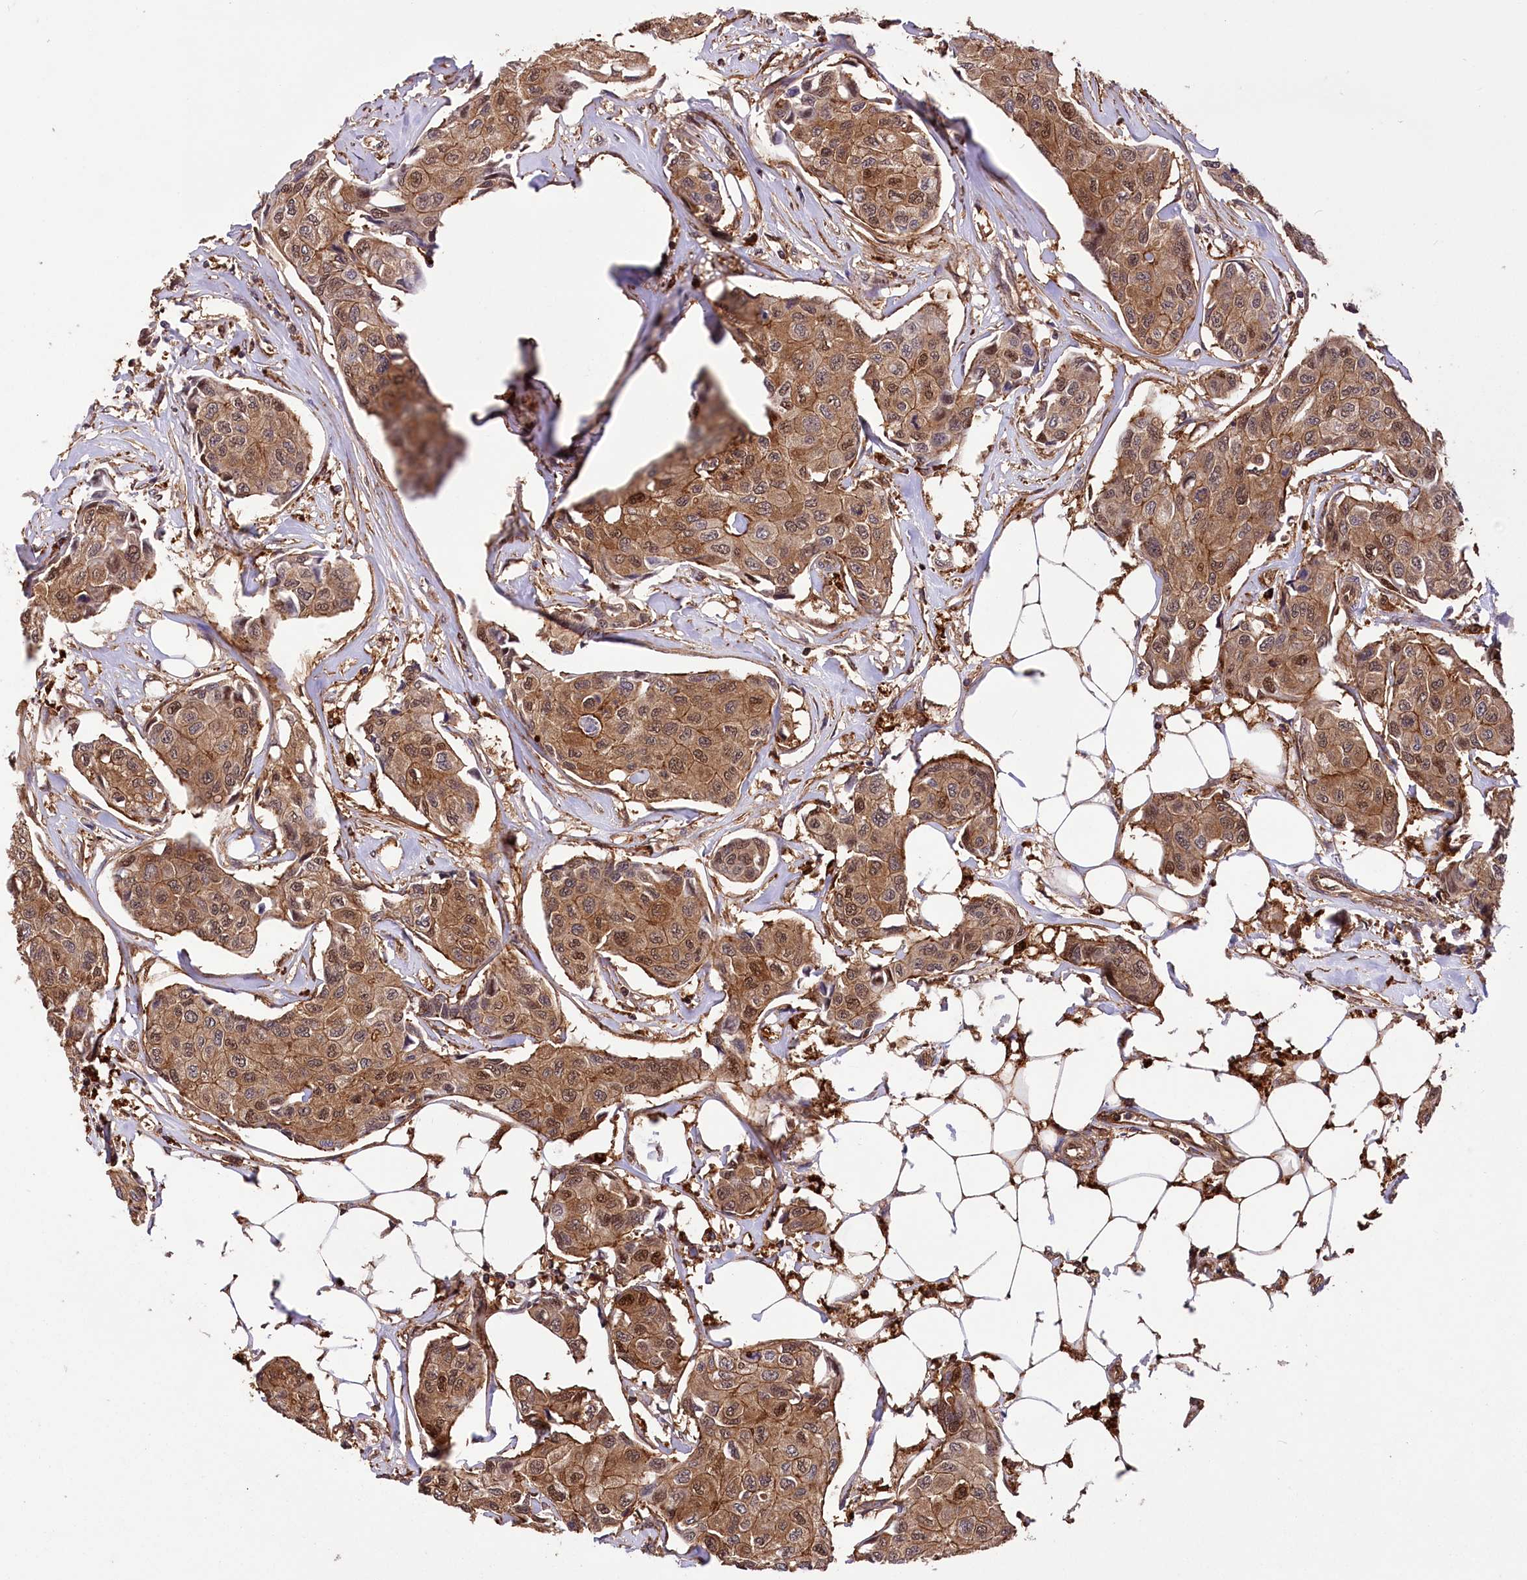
{"staining": {"intensity": "moderate", "quantity": ">75%", "location": "cytoplasmic/membranous,nuclear"}, "tissue": "breast cancer", "cell_type": "Tumor cells", "image_type": "cancer", "snomed": [{"axis": "morphology", "description": "Duct carcinoma"}, {"axis": "topography", "description": "Breast"}], "caption": "High-power microscopy captured an IHC histopathology image of breast invasive ductal carcinoma, revealing moderate cytoplasmic/membranous and nuclear positivity in approximately >75% of tumor cells.", "gene": "DPP3", "patient": {"sex": "female", "age": 80}}